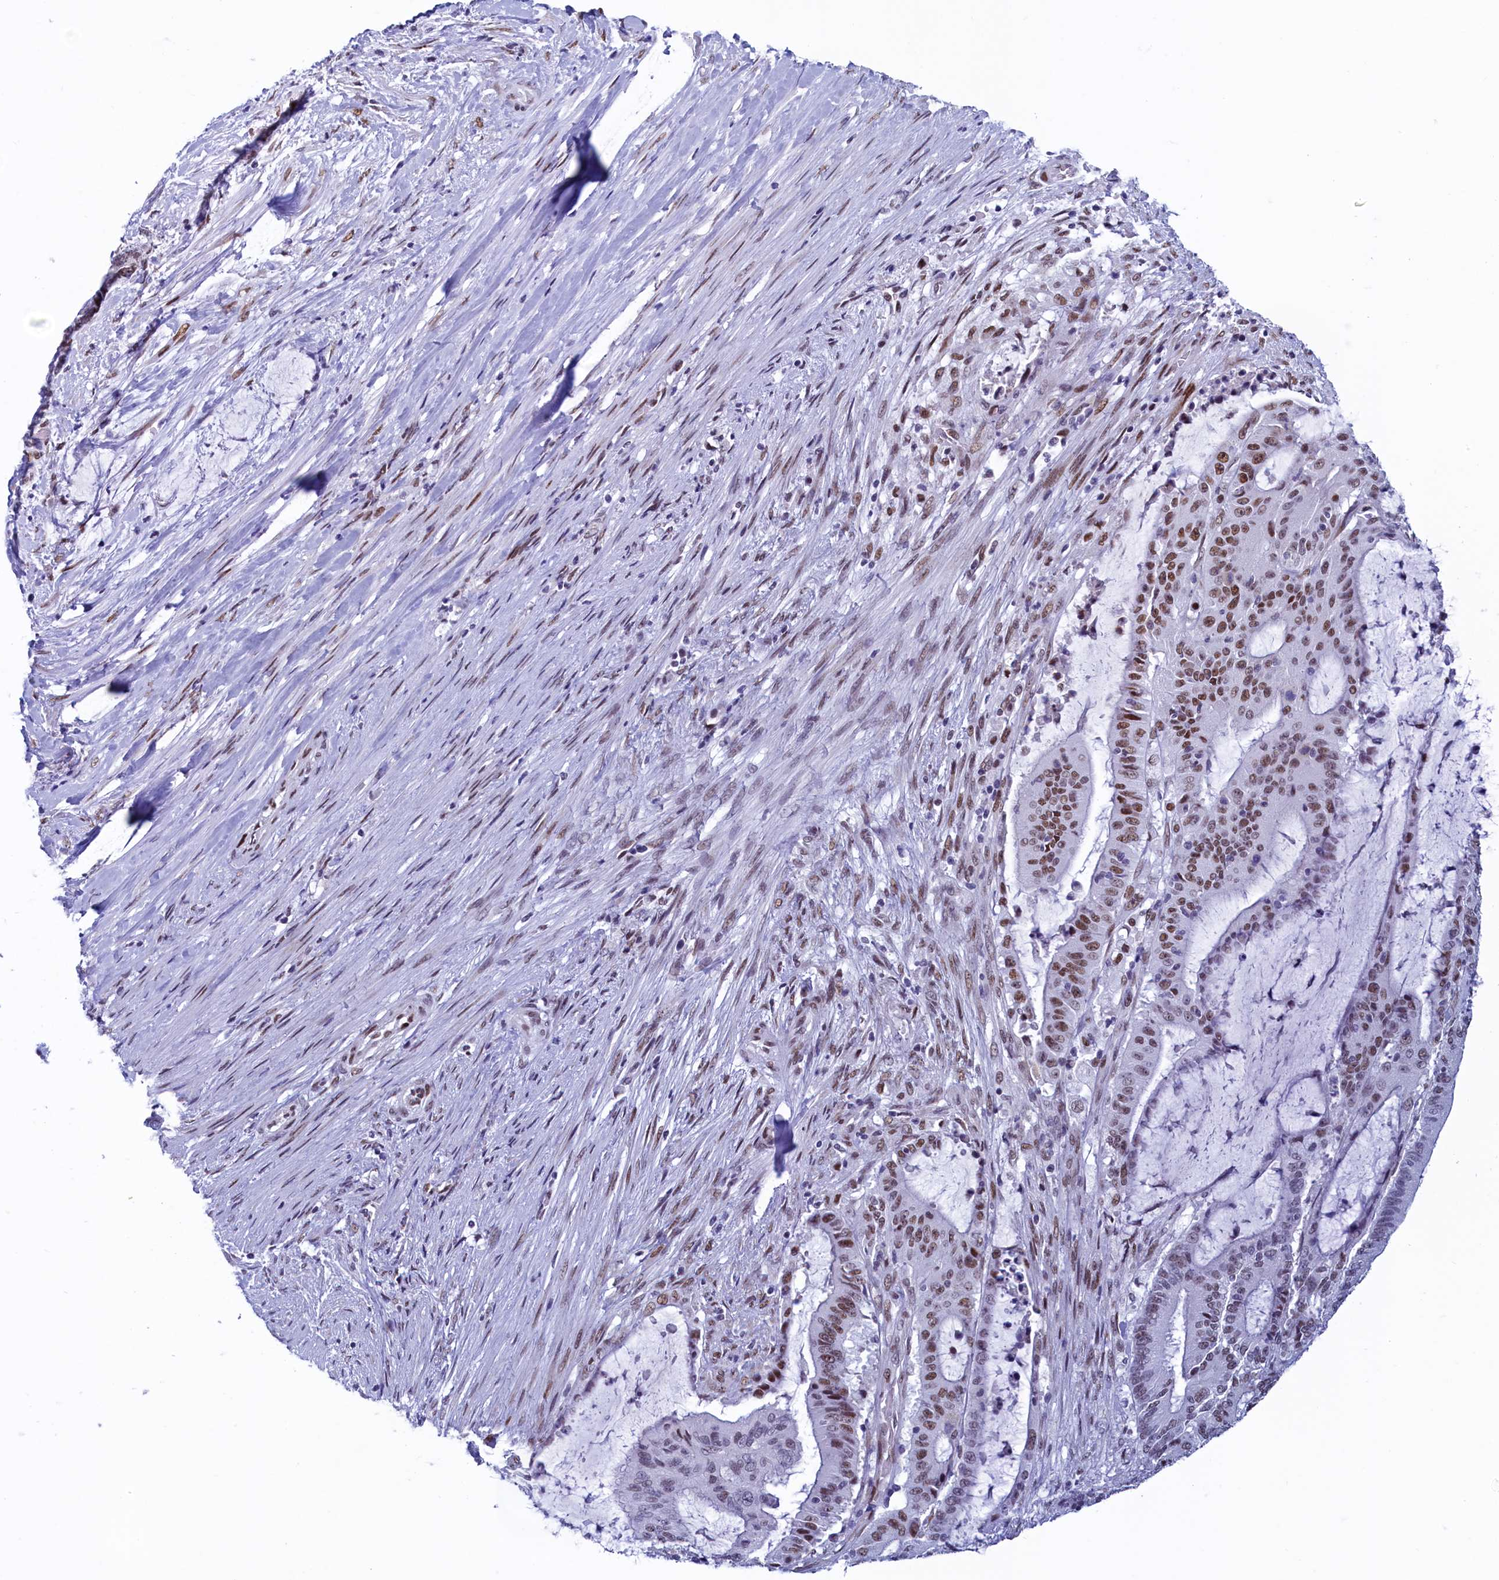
{"staining": {"intensity": "moderate", "quantity": "25%-75%", "location": "nuclear"}, "tissue": "liver cancer", "cell_type": "Tumor cells", "image_type": "cancer", "snomed": [{"axis": "morphology", "description": "Normal tissue, NOS"}, {"axis": "morphology", "description": "Cholangiocarcinoma"}, {"axis": "topography", "description": "Liver"}, {"axis": "topography", "description": "Peripheral nerve tissue"}], "caption": "High-power microscopy captured an immunohistochemistry (IHC) image of liver cancer (cholangiocarcinoma), revealing moderate nuclear positivity in about 25%-75% of tumor cells.", "gene": "SUGP2", "patient": {"sex": "female", "age": 73}}